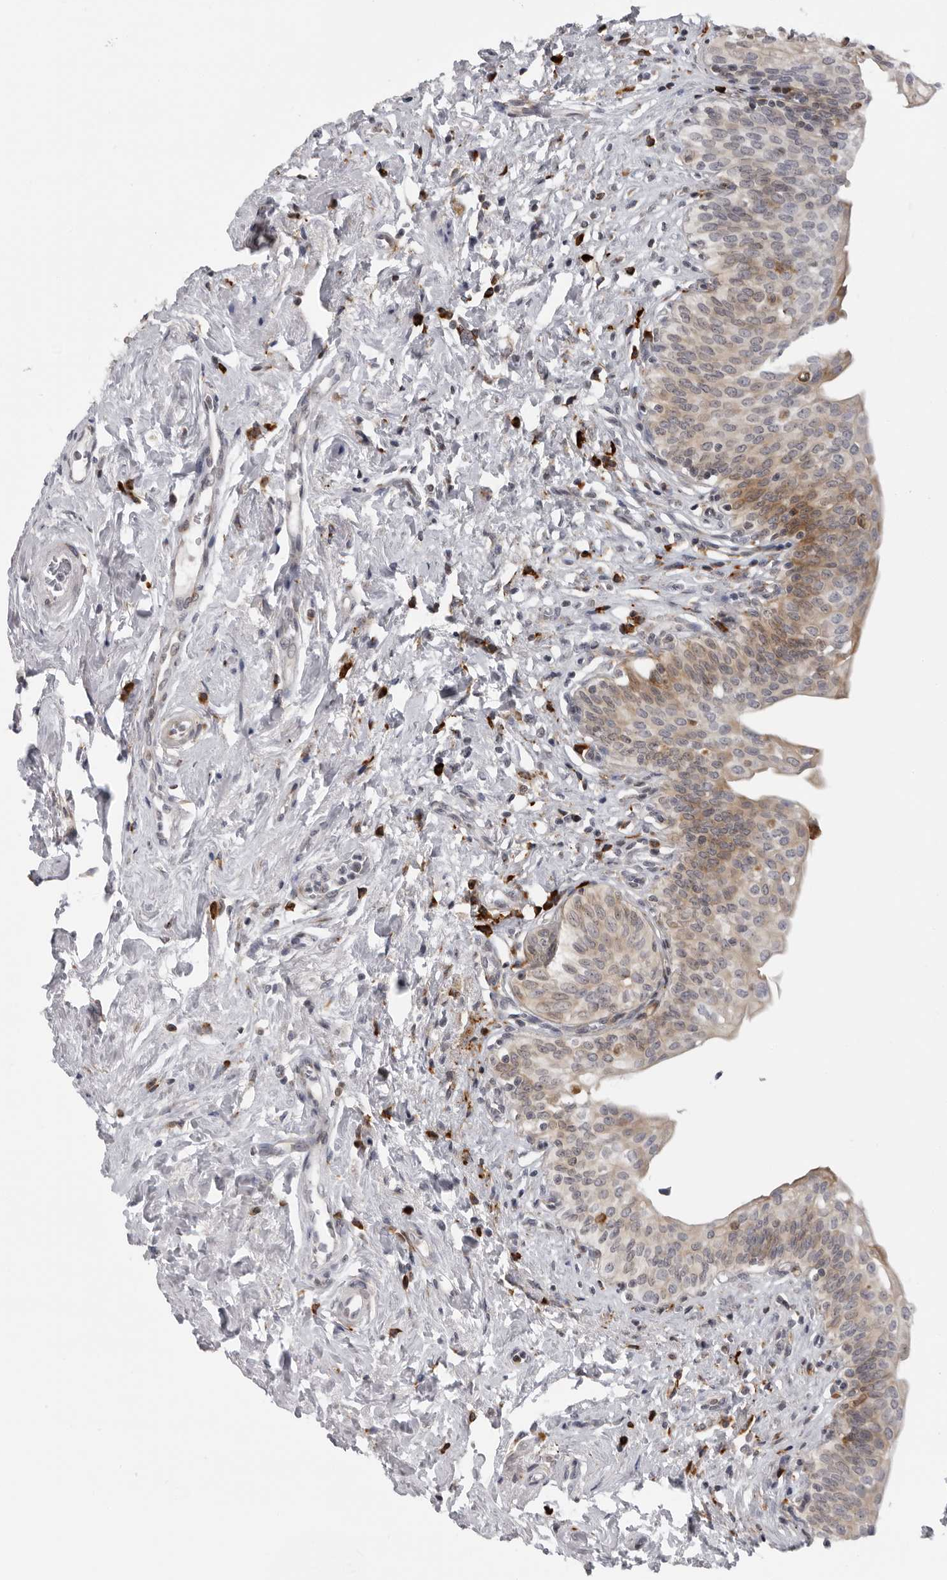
{"staining": {"intensity": "moderate", "quantity": "<25%", "location": "cytoplasmic/membranous"}, "tissue": "urinary bladder", "cell_type": "Urothelial cells", "image_type": "normal", "snomed": [{"axis": "morphology", "description": "Normal tissue, NOS"}, {"axis": "topography", "description": "Urinary bladder"}], "caption": "Normal urinary bladder was stained to show a protein in brown. There is low levels of moderate cytoplasmic/membranous positivity in approximately <25% of urothelial cells.", "gene": "ALPK2", "patient": {"sex": "male", "age": 83}}